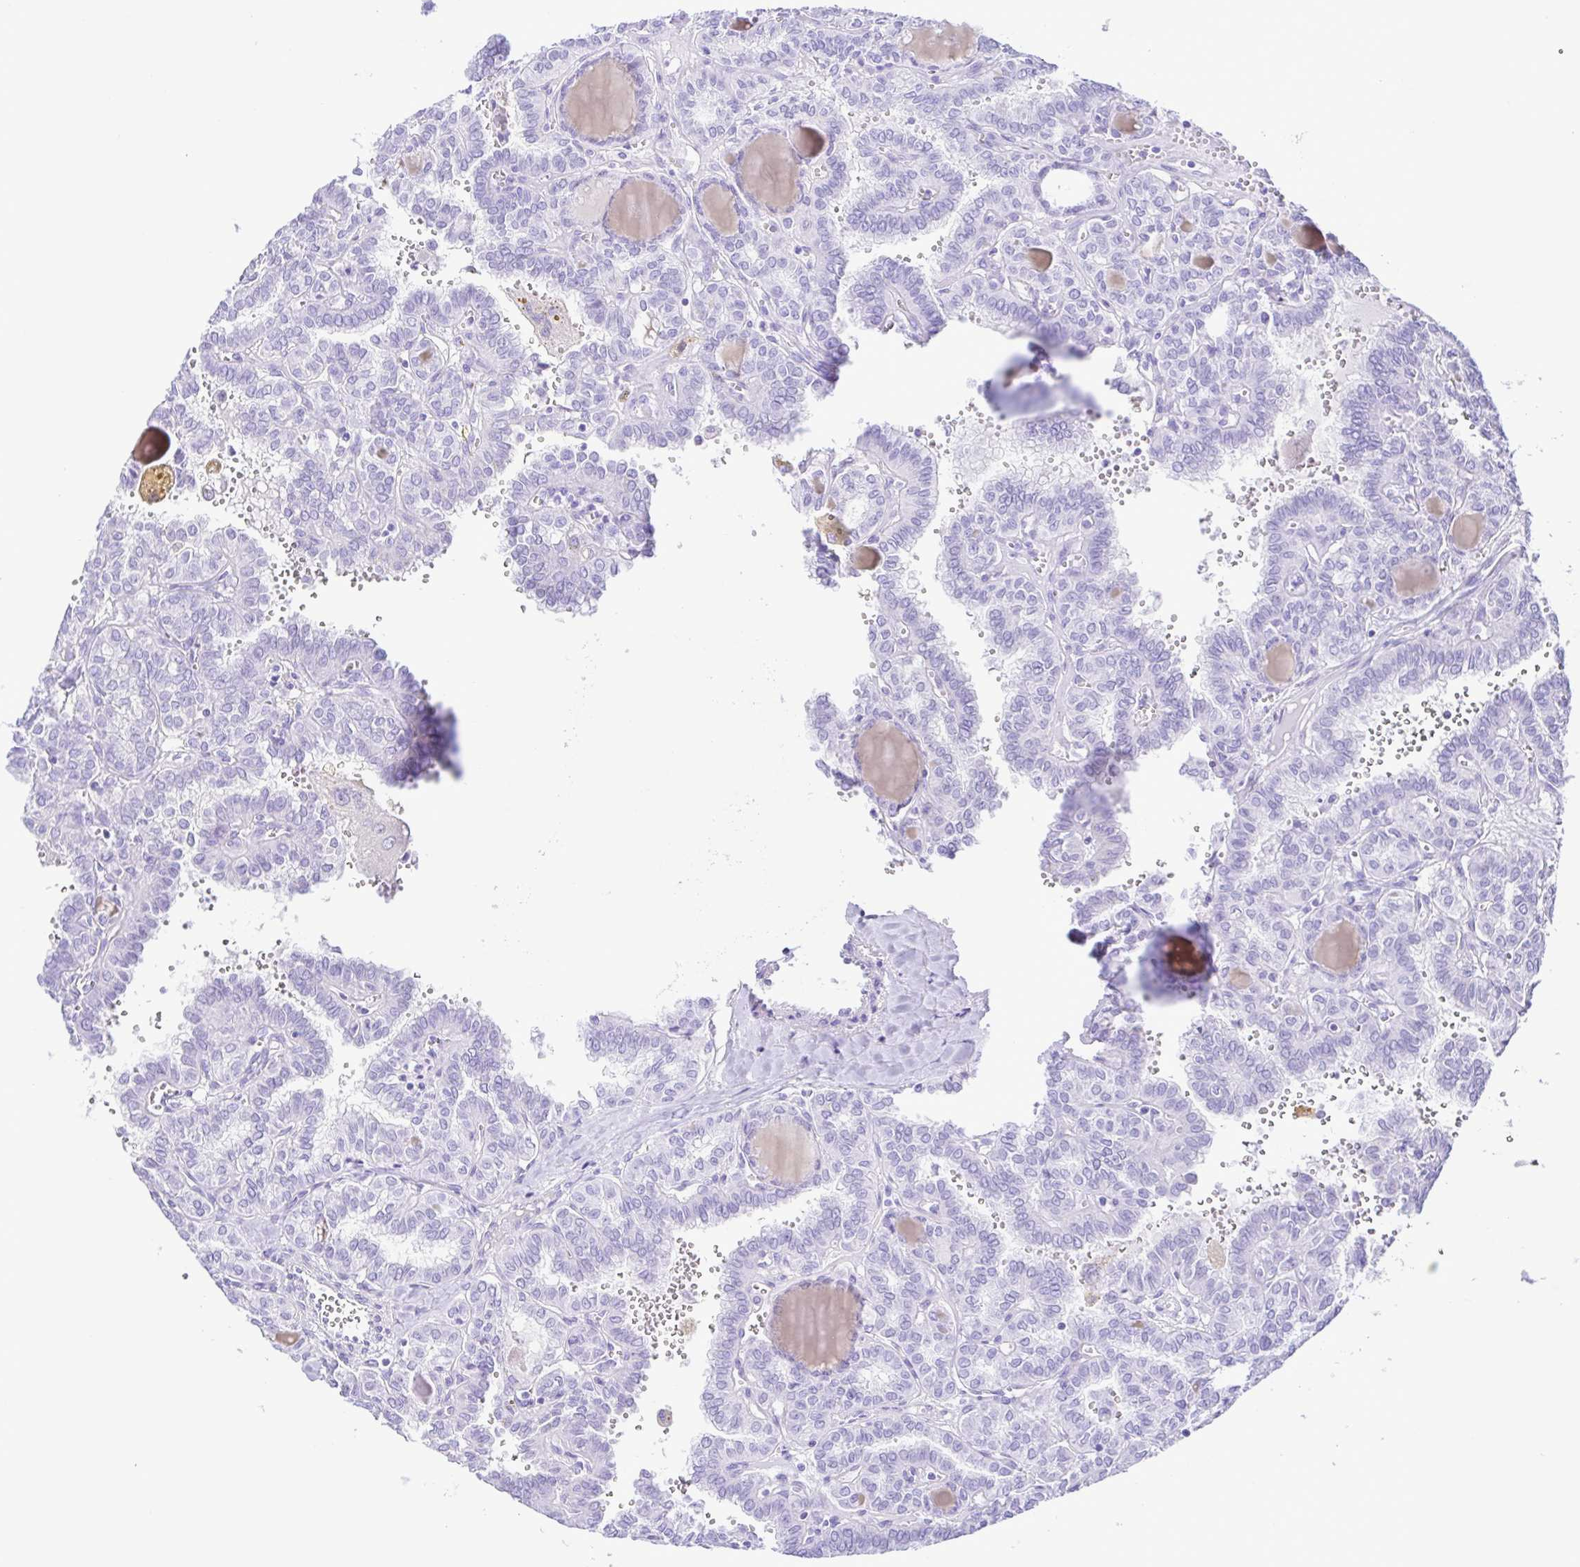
{"staining": {"intensity": "negative", "quantity": "none", "location": "none"}, "tissue": "thyroid cancer", "cell_type": "Tumor cells", "image_type": "cancer", "snomed": [{"axis": "morphology", "description": "Papillary adenocarcinoma, NOS"}, {"axis": "topography", "description": "Thyroid gland"}], "caption": "Immunohistochemistry of thyroid papillary adenocarcinoma shows no expression in tumor cells. The staining was performed using DAB to visualize the protein expression in brown, while the nuclei were stained in blue with hematoxylin (Magnification: 20x).", "gene": "ERP27", "patient": {"sex": "female", "age": 41}}